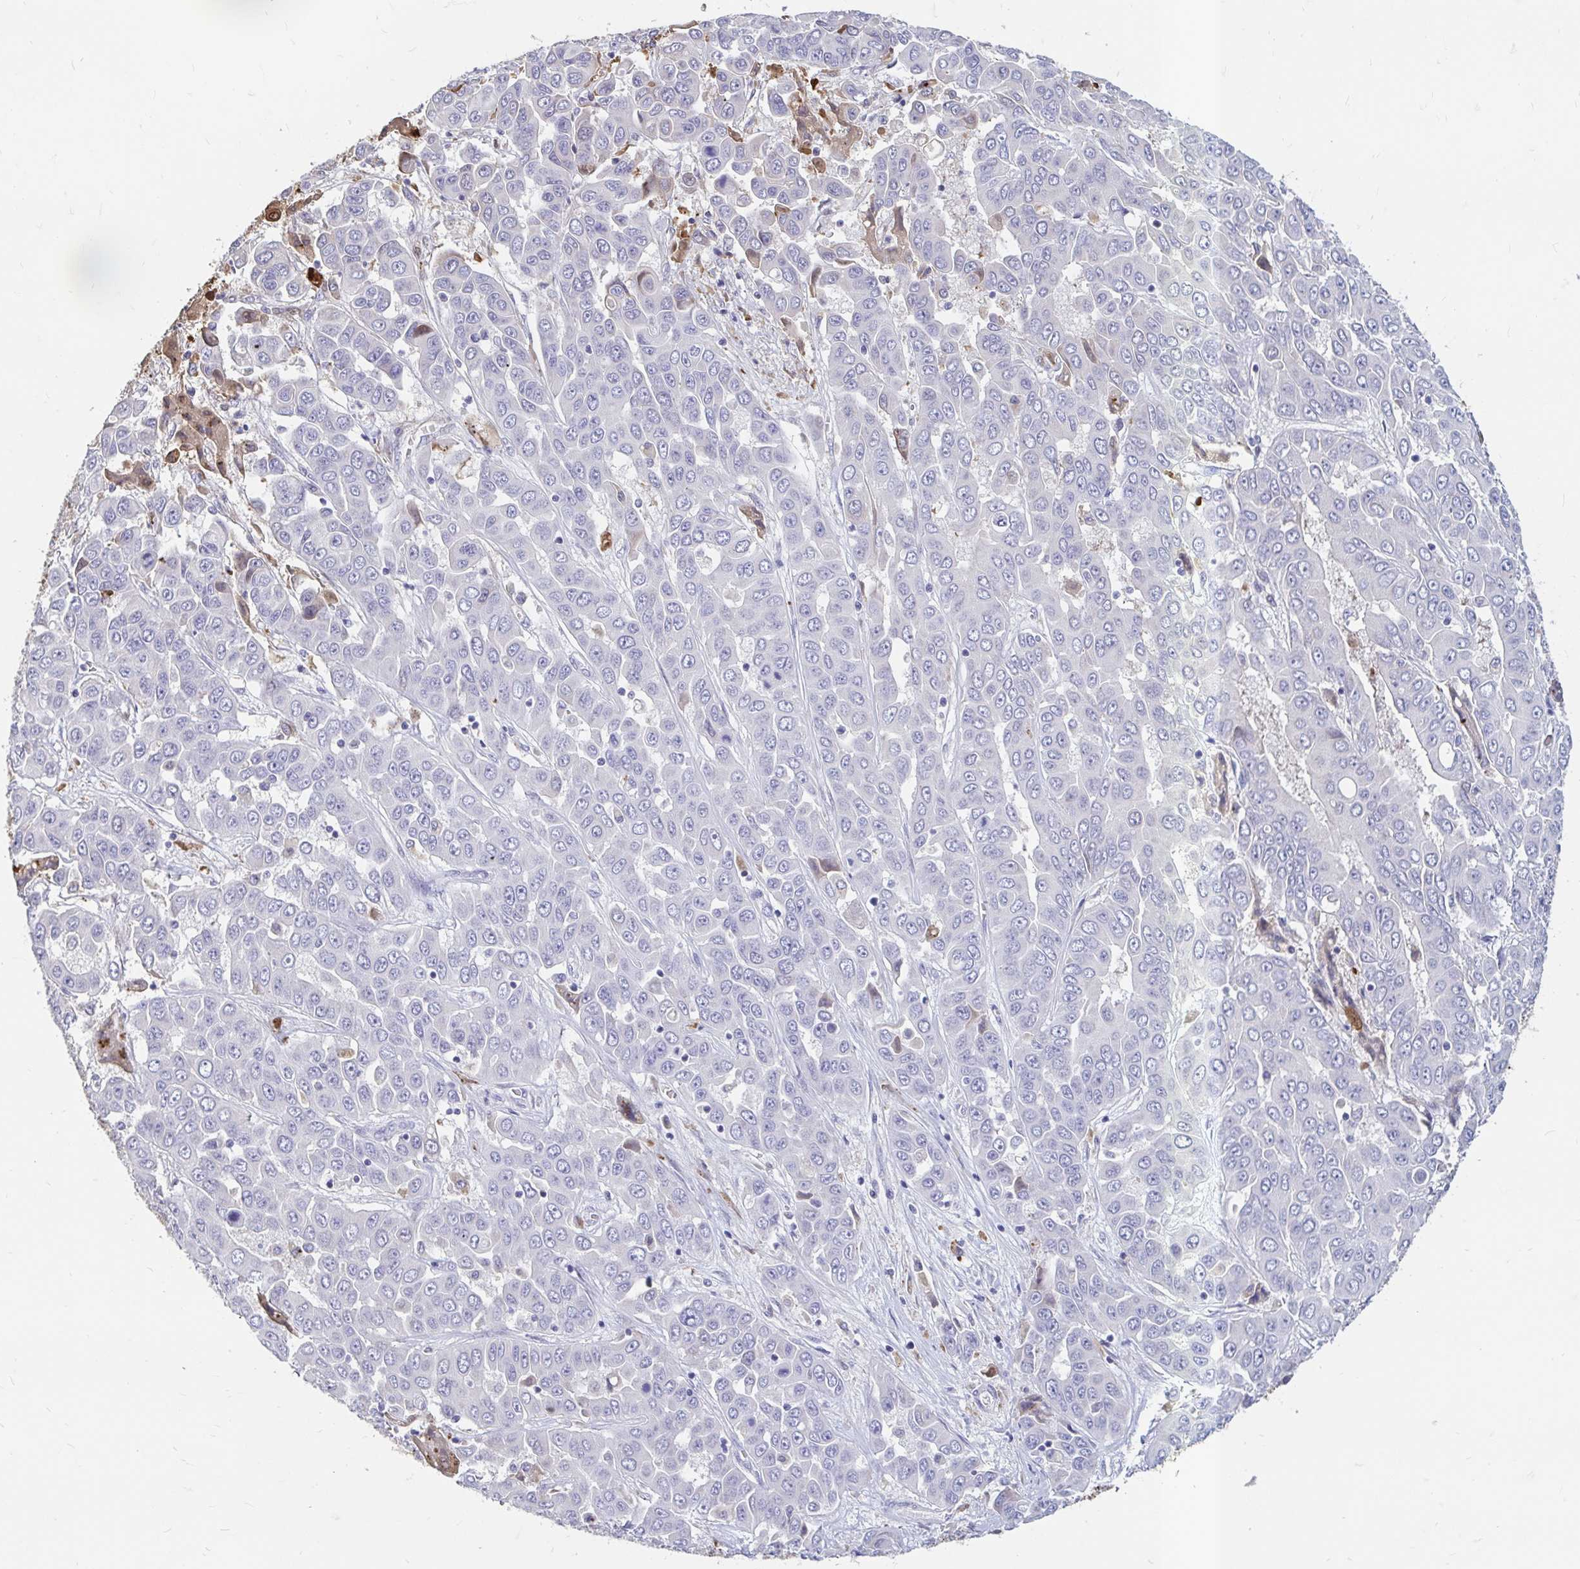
{"staining": {"intensity": "negative", "quantity": "none", "location": "none"}, "tissue": "liver cancer", "cell_type": "Tumor cells", "image_type": "cancer", "snomed": [{"axis": "morphology", "description": "Cholangiocarcinoma"}, {"axis": "topography", "description": "Liver"}], "caption": "Protein analysis of liver cancer exhibits no significant positivity in tumor cells.", "gene": "ADH1A", "patient": {"sex": "female", "age": 52}}